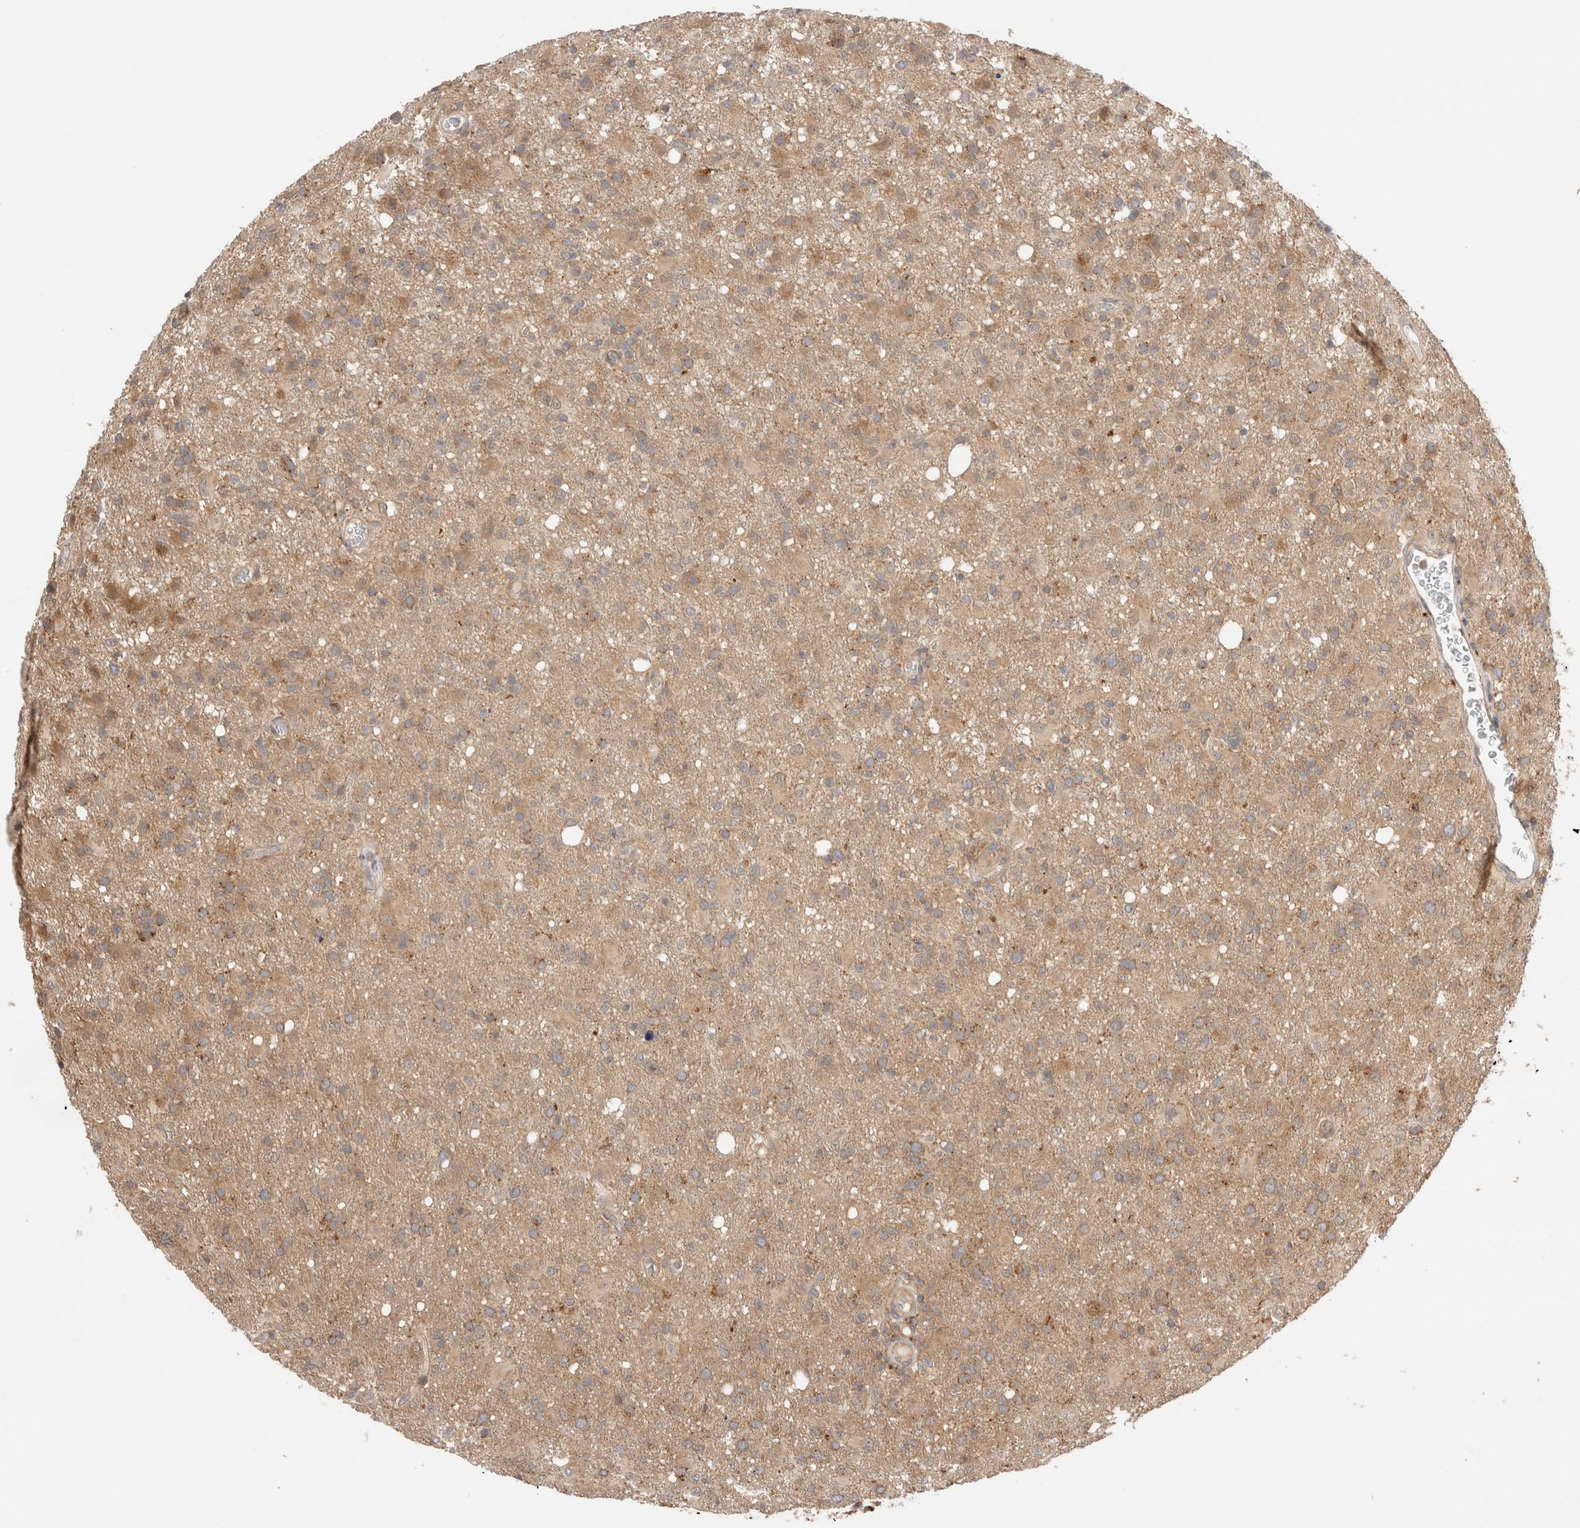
{"staining": {"intensity": "weak", "quantity": ">75%", "location": "cytoplasmic/membranous"}, "tissue": "glioma", "cell_type": "Tumor cells", "image_type": "cancer", "snomed": [{"axis": "morphology", "description": "Glioma, malignant, High grade"}, {"axis": "topography", "description": "Brain"}], "caption": "Brown immunohistochemical staining in glioma exhibits weak cytoplasmic/membranous staining in approximately >75% of tumor cells.", "gene": "VPS28", "patient": {"sex": "female", "age": 57}}